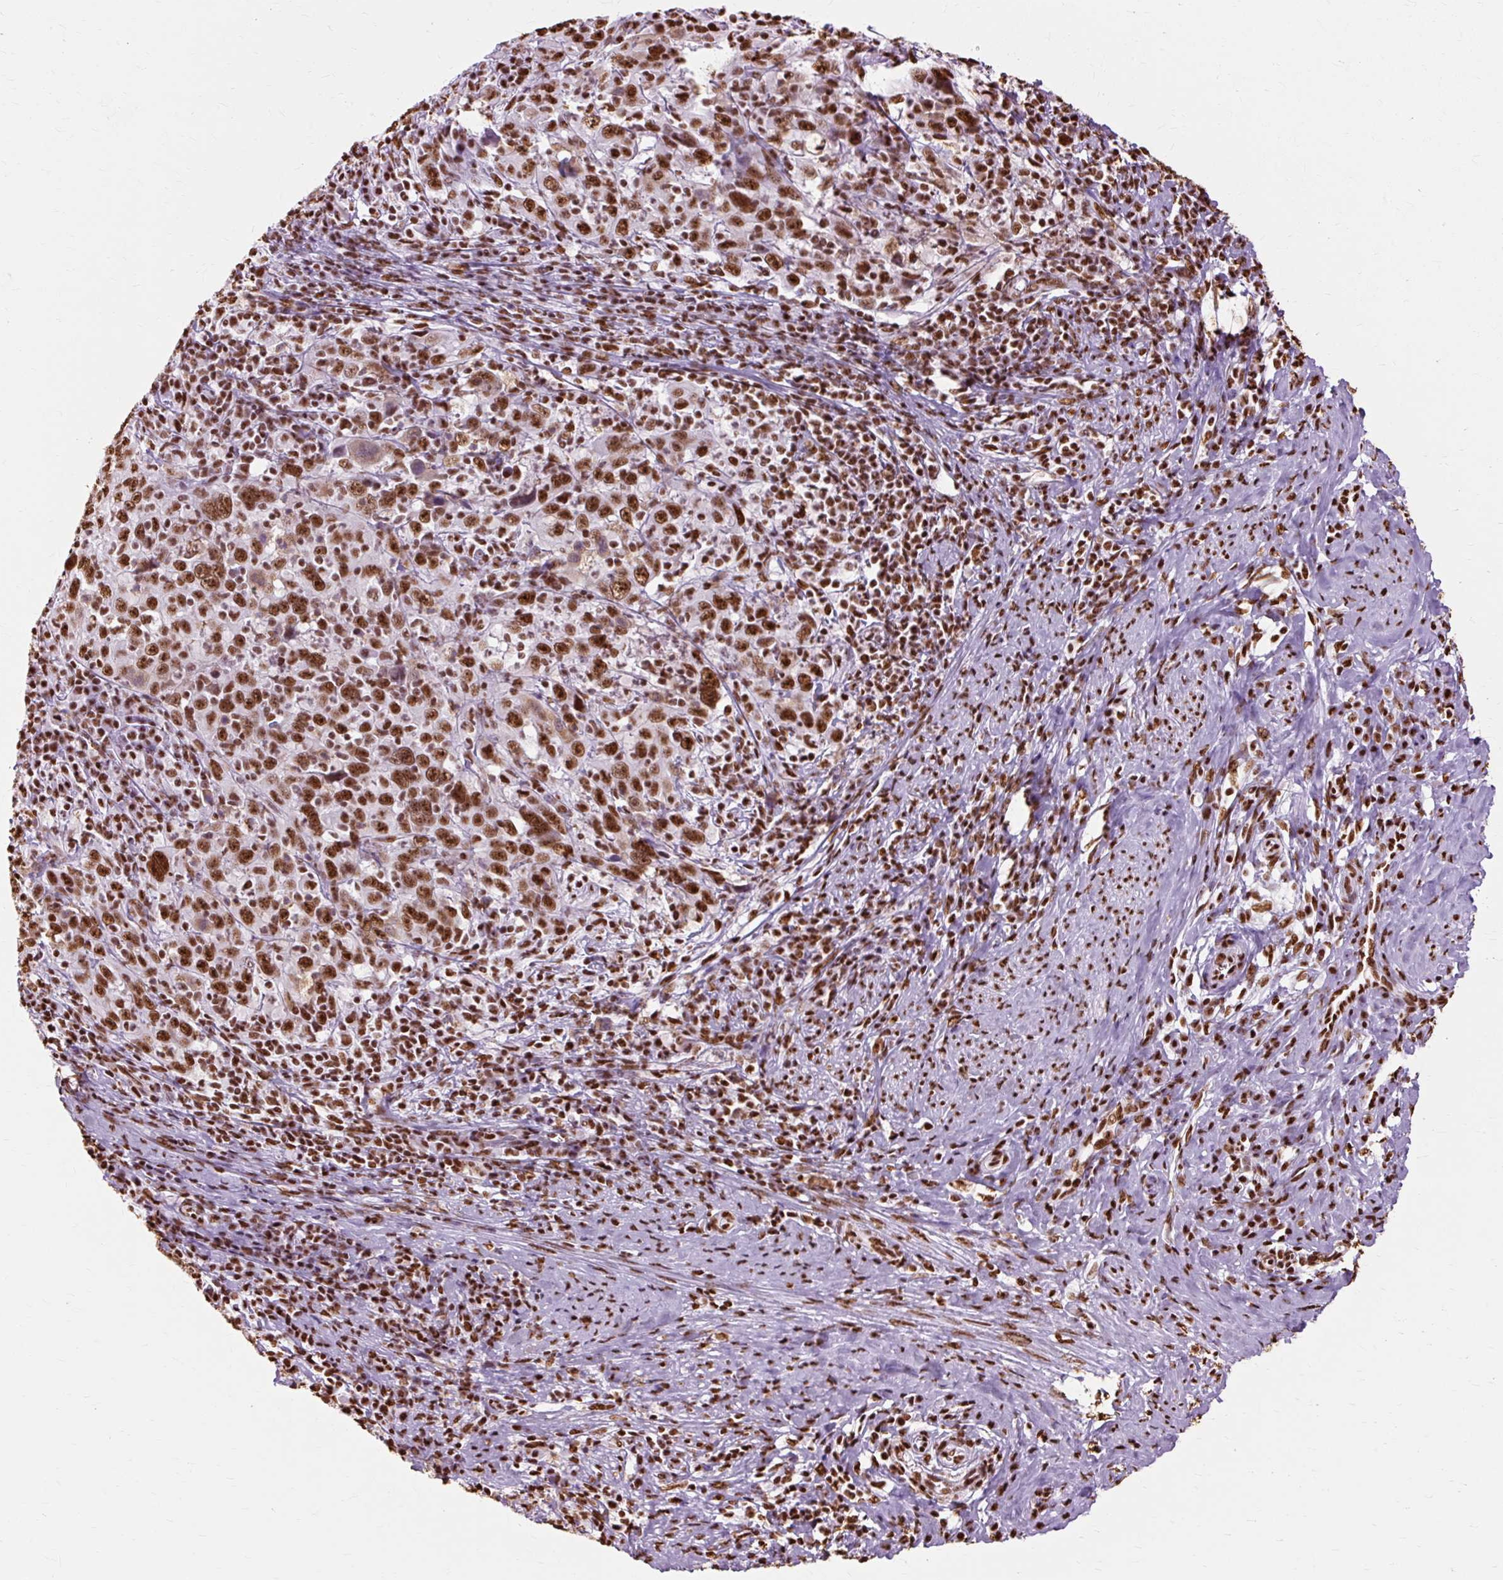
{"staining": {"intensity": "strong", "quantity": ">75%", "location": "nuclear"}, "tissue": "cervical cancer", "cell_type": "Tumor cells", "image_type": "cancer", "snomed": [{"axis": "morphology", "description": "Squamous cell carcinoma, NOS"}, {"axis": "topography", "description": "Cervix"}], "caption": "DAB (3,3'-diaminobenzidine) immunohistochemical staining of cervical cancer displays strong nuclear protein positivity in approximately >75% of tumor cells.", "gene": "XRCC6", "patient": {"sex": "female", "age": 46}}